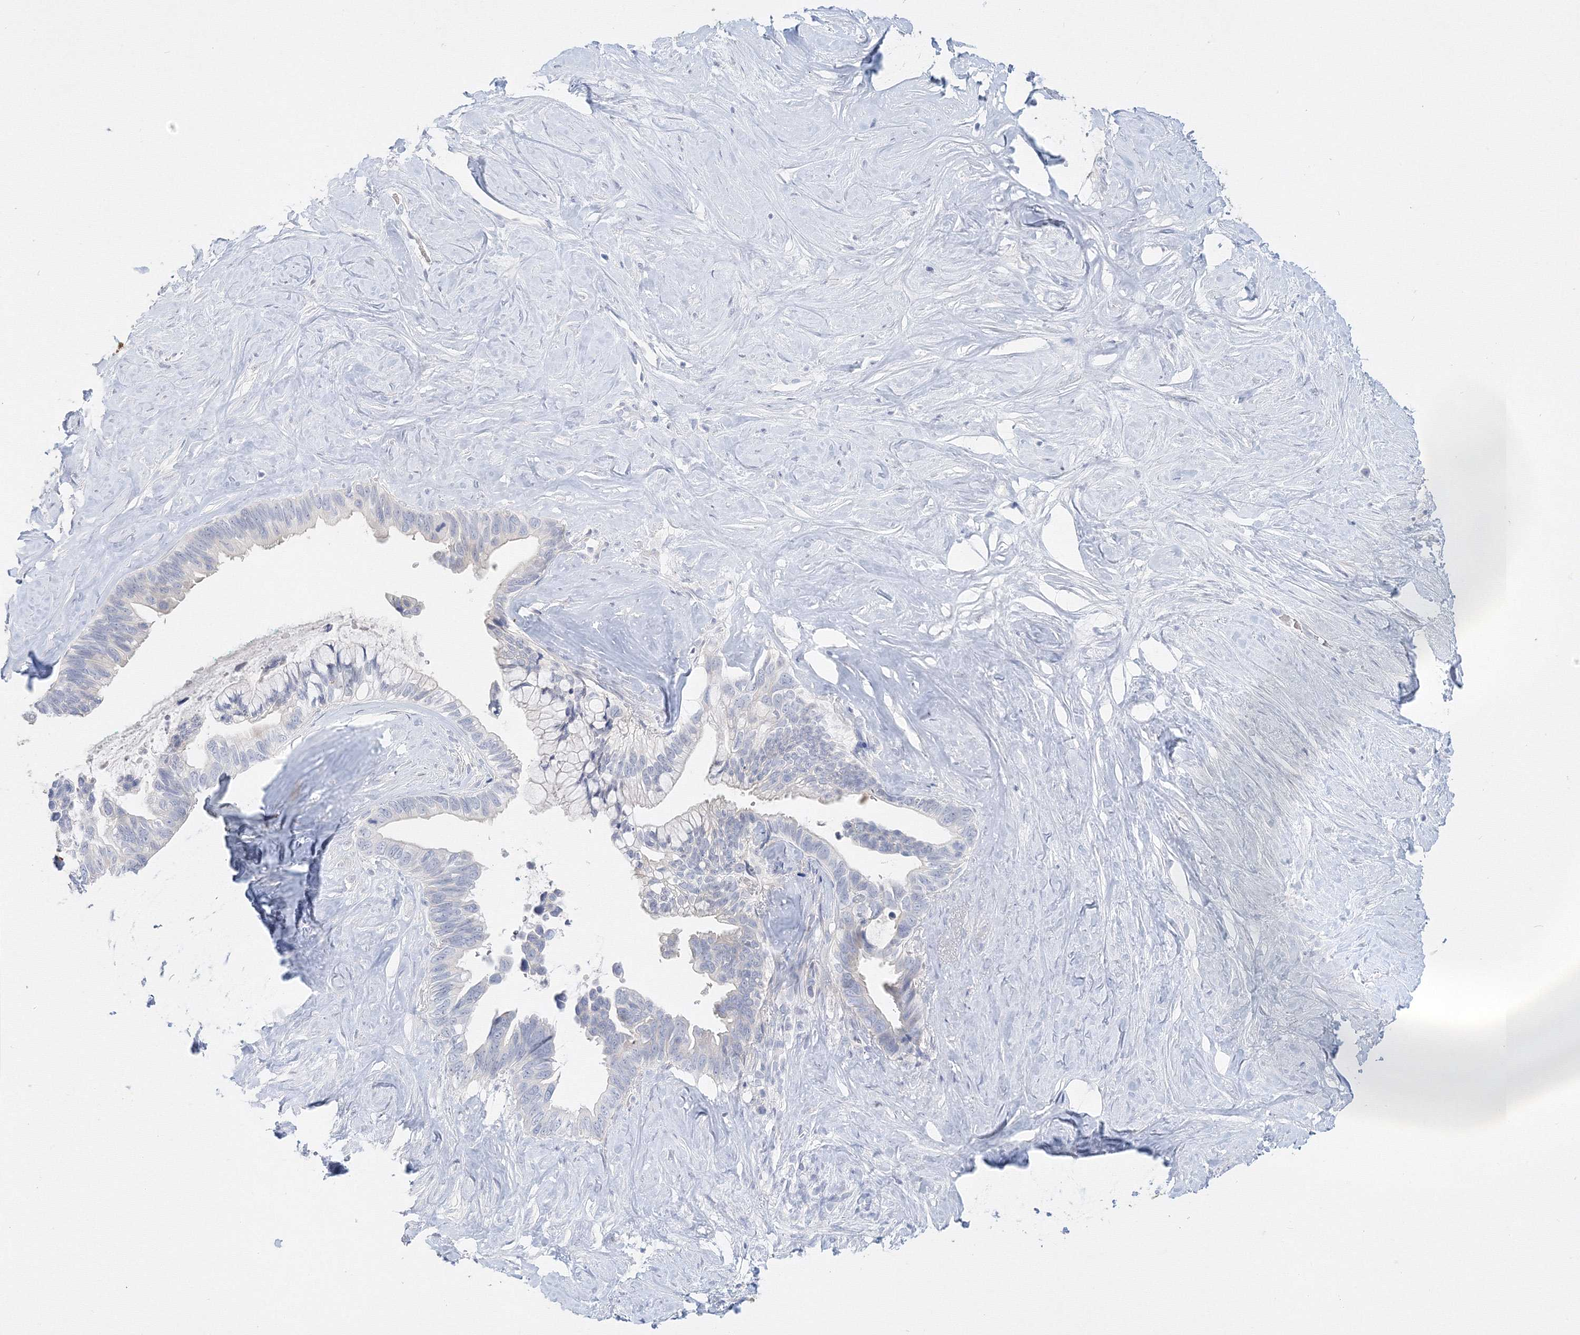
{"staining": {"intensity": "negative", "quantity": "none", "location": "none"}, "tissue": "pancreatic cancer", "cell_type": "Tumor cells", "image_type": "cancer", "snomed": [{"axis": "morphology", "description": "Adenocarcinoma, NOS"}, {"axis": "topography", "description": "Pancreas"}], "caption": "The image reveals no staining of tumor cells in pancreatic adenocarcinoma.", "gene": "AASDH", "patient": {"sex": "female", "age": 72}}